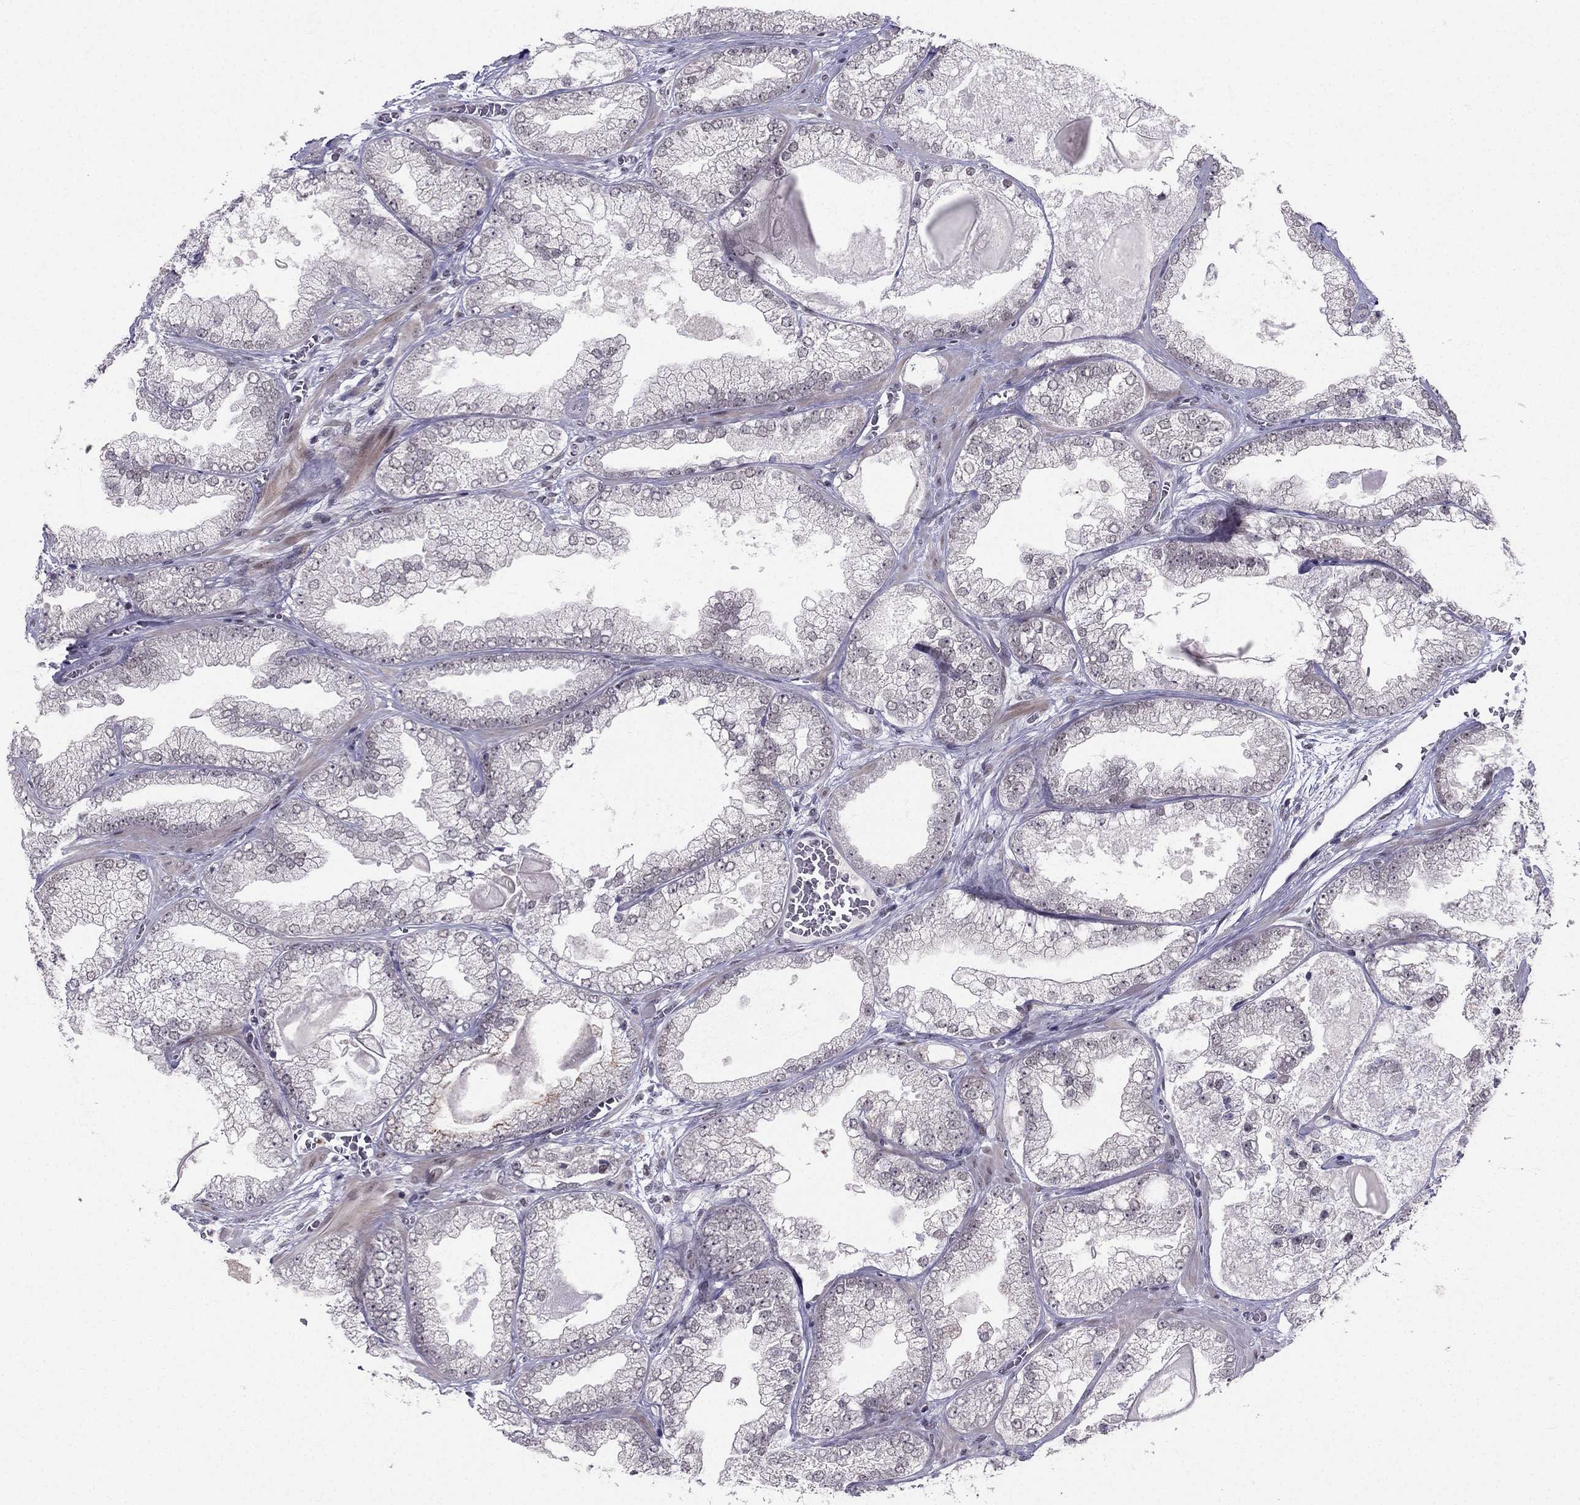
{"staining": {"intensity": "negative", "quantity": "none", "location": "none"}, "tissue": "prostate cancer", "cell_type": "Tumor cells", "image_type": "cancer", "snomed": [{"axis": "morphology", "description": "Adenocarcinoma, Low grade"}, {"axis": "topography", "description": "Prostate"}], "caption": "Tumor cells show no significant protein positivity in prostate cancer (adenocarcinoma (low-grade)).", "gene": "RPRD2", "patient": {"sex": "male", "age": 57}}